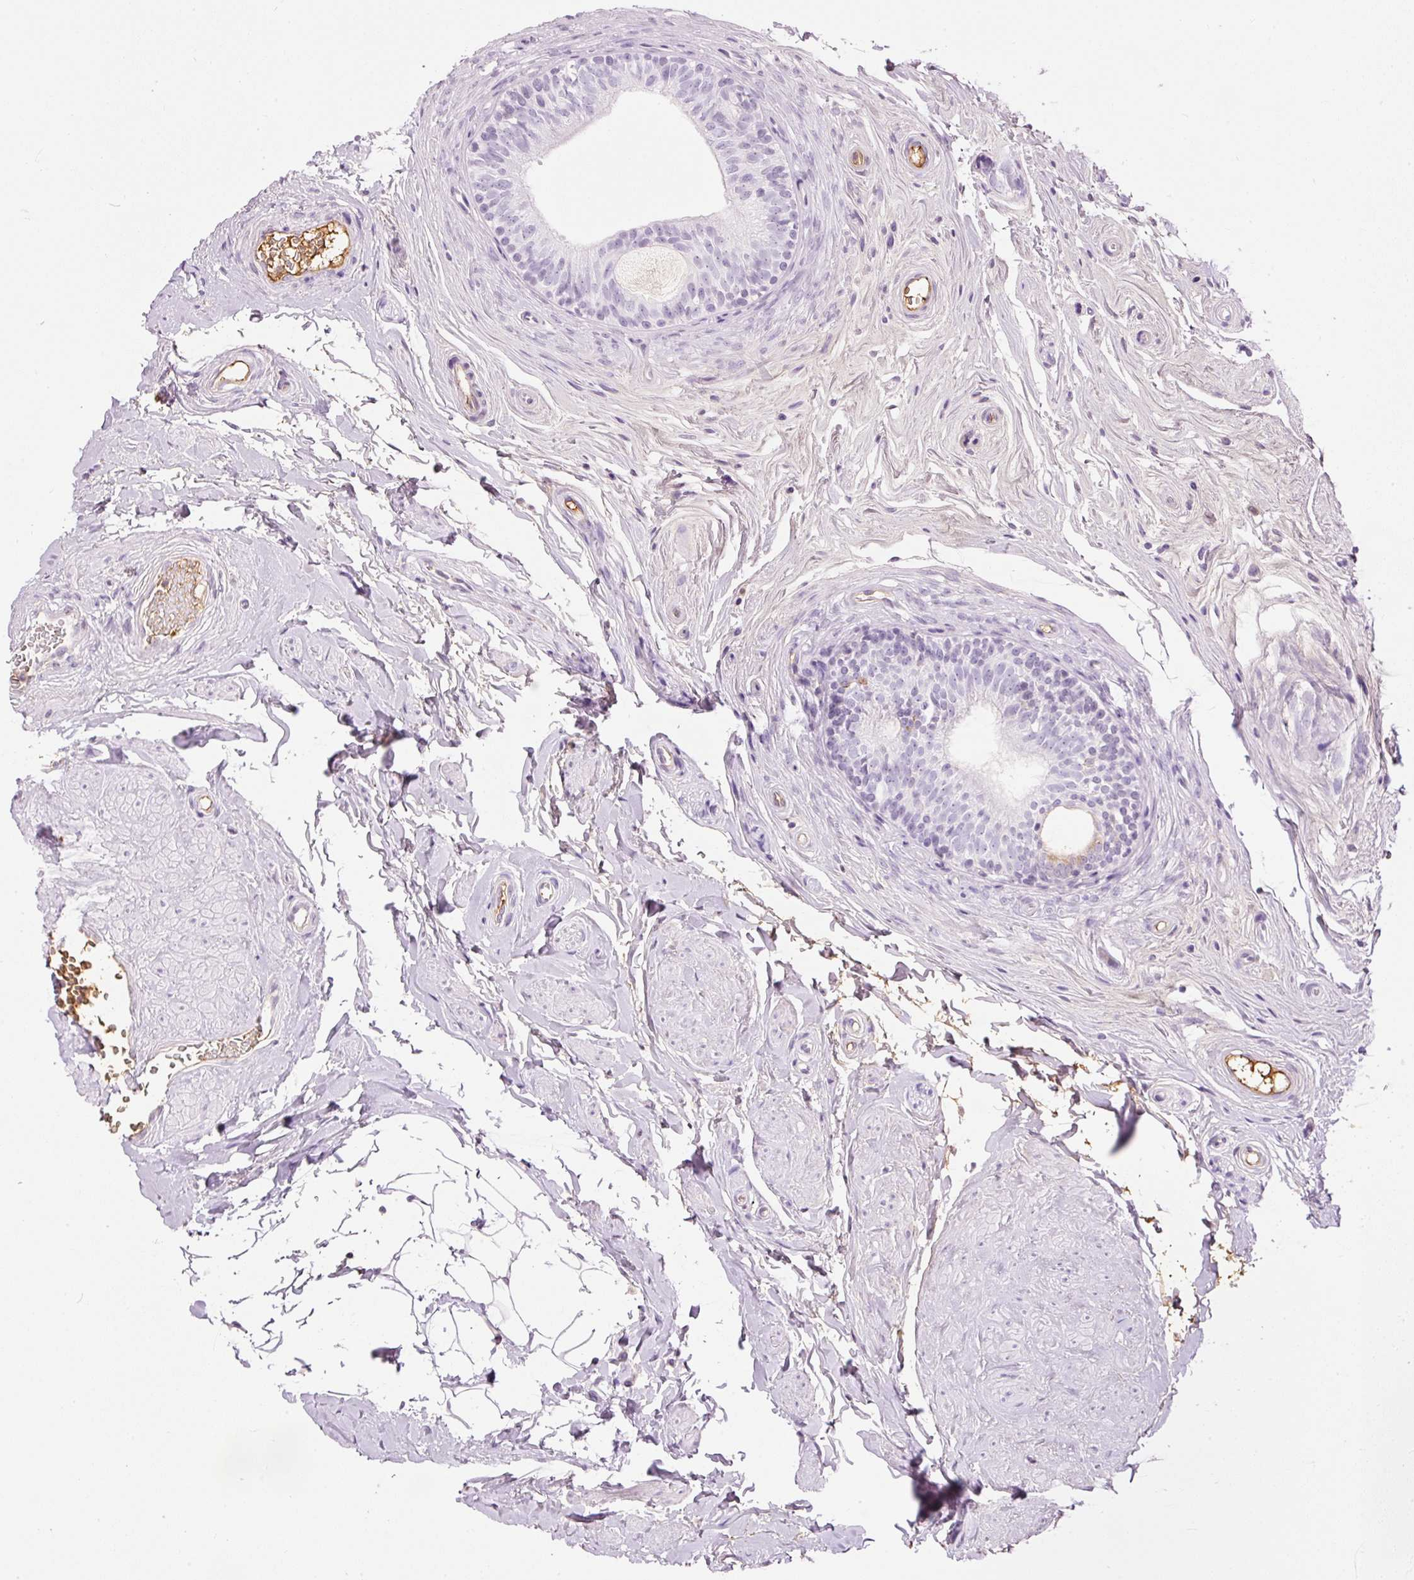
{"staining": {"intensity": "negative", "quantity": "none", "location": "none"}, "tissue": "epididymis", "cell_type": "Glandular cells", "image_type": "normal", "snomed": [{"axis": "morphology", "description": "Normal tissue, NOS"}, {"axis": "topography", "description": "Epididymis"}], "caption": "Immunohistochemical staining of unremarkable epididymis reveals no significant expression in glandular cells.", "gene": "PRPF38B", "patient": {"sex": "male", "age": 45}}